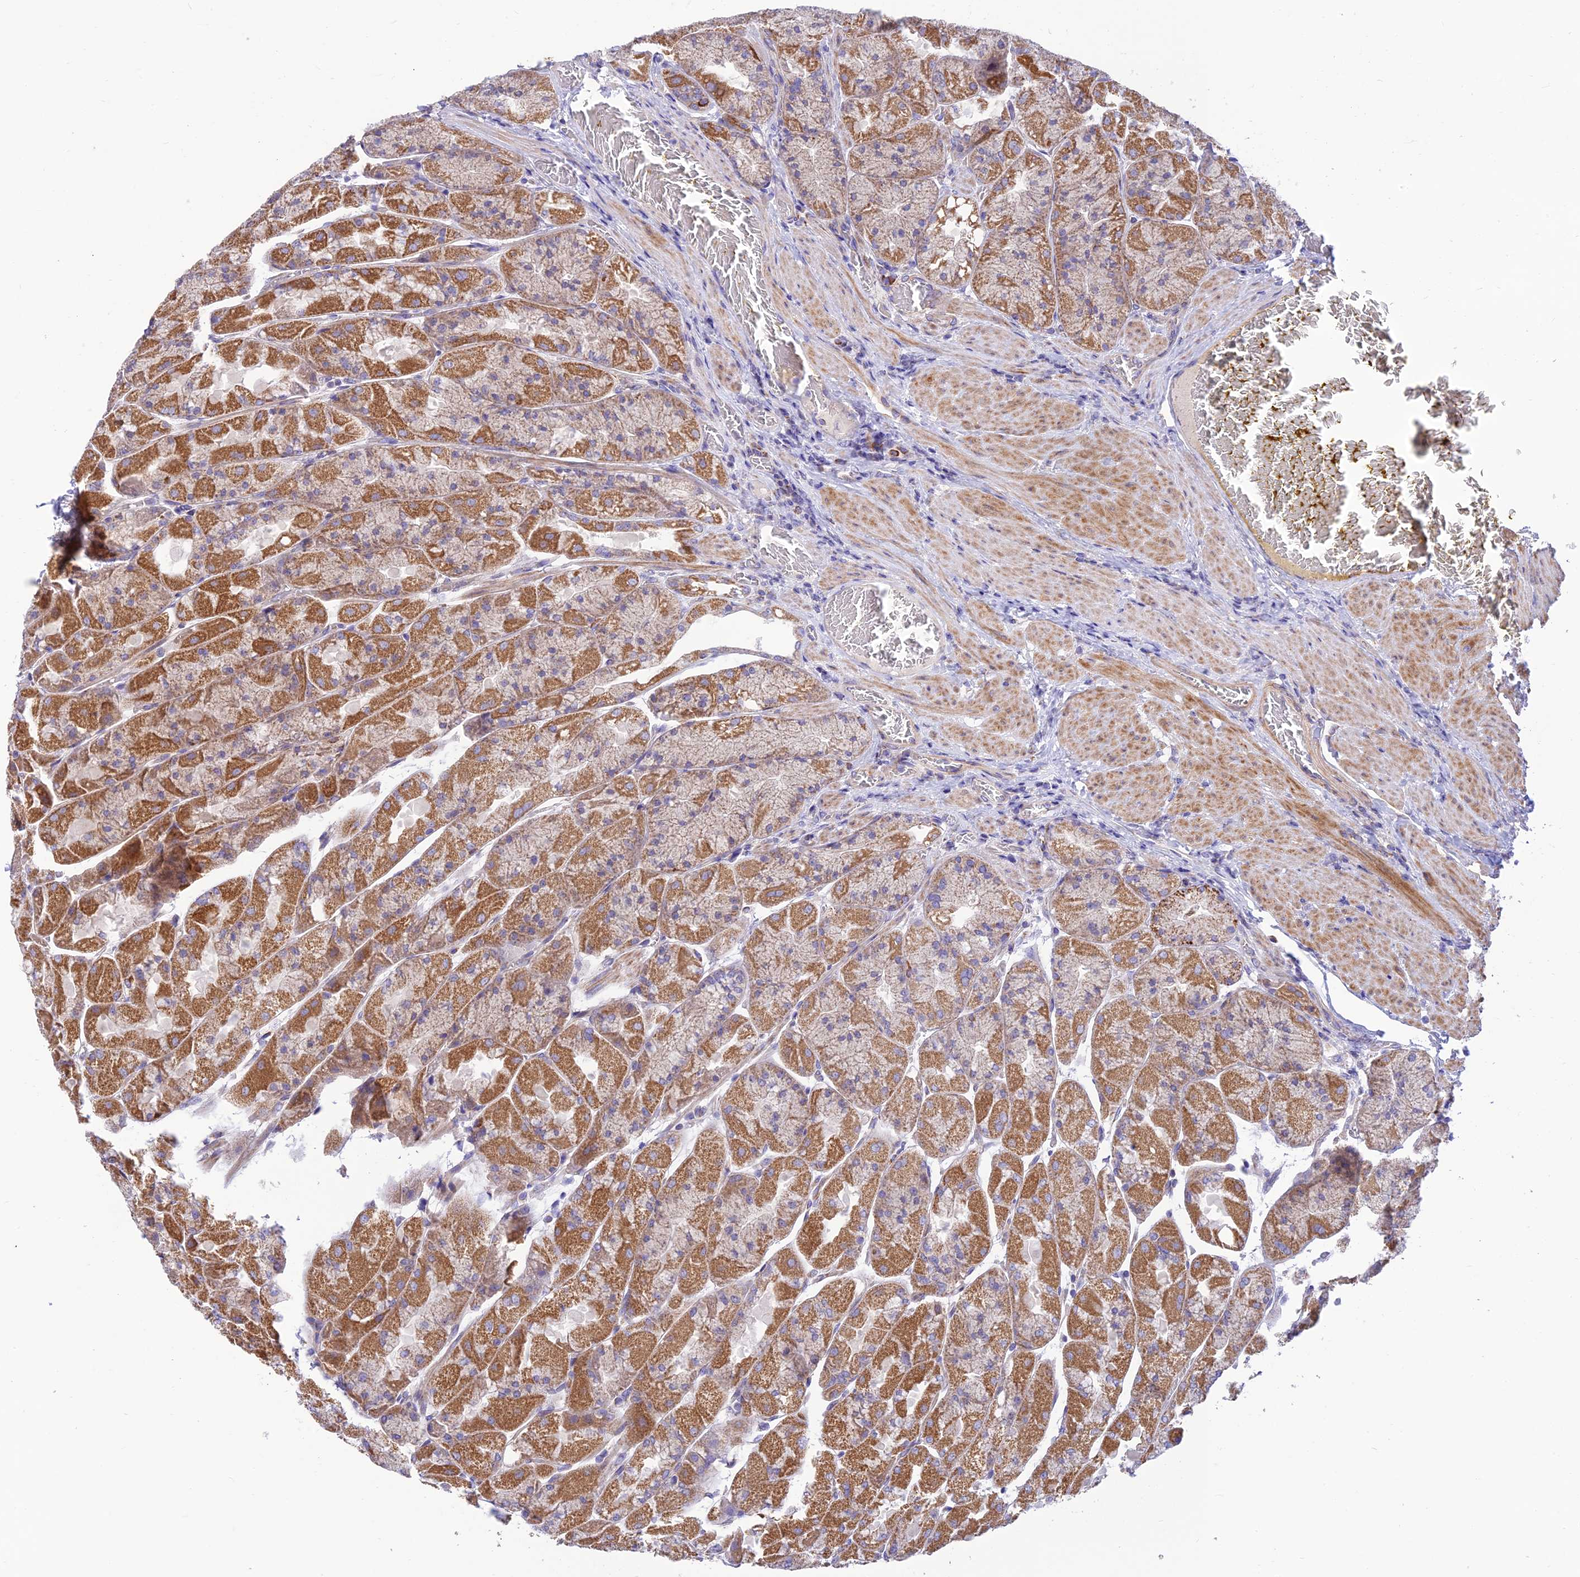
{"staining": {"intensity": "moderate", "quantity": ">75%", "location": "cytoplasmic/membranous"}, "tissue": "stomach", "cell_type": "Glandular cells", "image_type": "normal", "snomed": [{"axis": "morphology", "description": "Normal tissue, NOS"}, {"axis": "topography", "description": "Stomach"}], "caption": "Stomach stained for a protein (brown) displays moderate cytoplasmic/membranous positive expression in approximately >75% of glandular cells.", "gene": "FAM186B", "patient": {"sex": "female", "age": 61}}